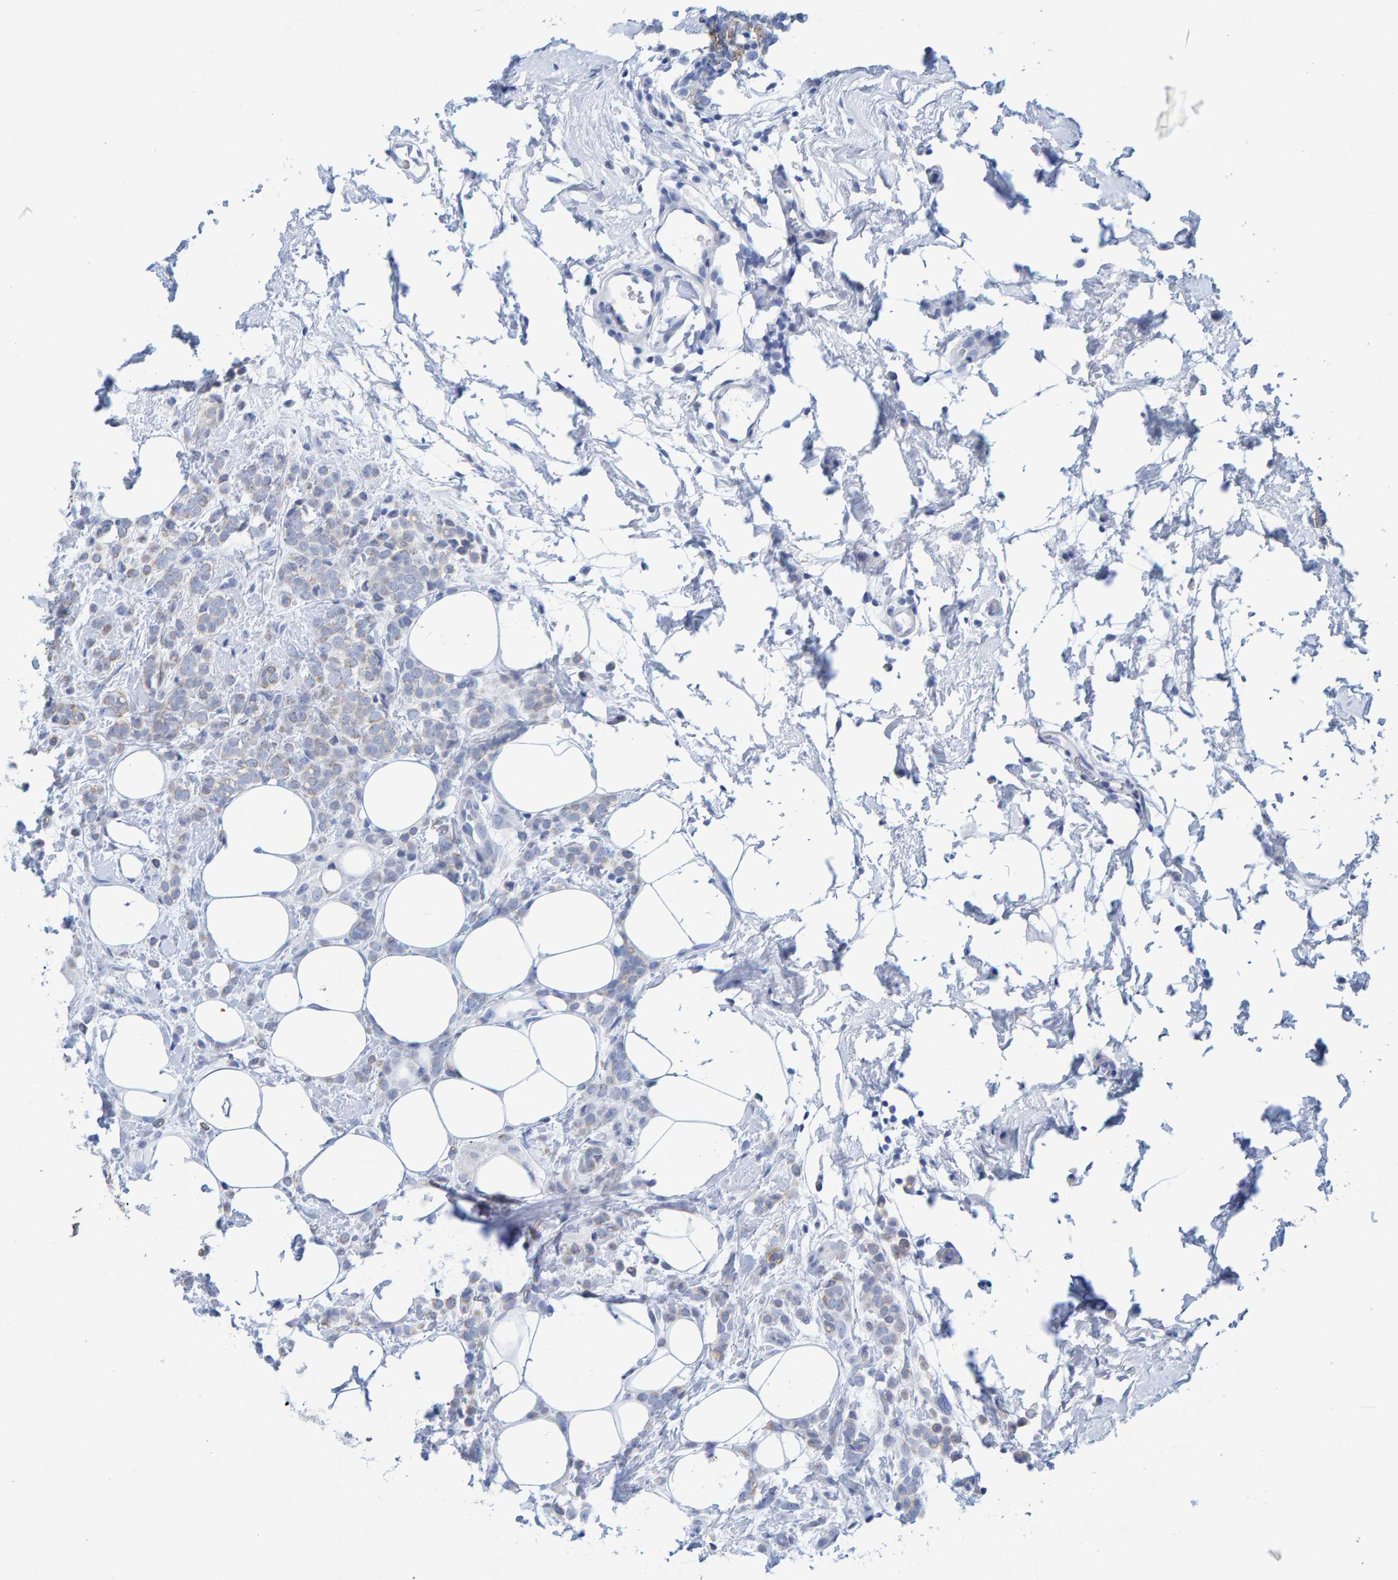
{"staining": {"intensity": "moderate", "quantity": "25%-75%", "location": "cytoplasmic/membranous"}, "tissue": "breast cancer", "cell_type": "Tumor cells", "image_type": "cancer", "snomed": [{"axis": "morphology", "description": "Lobular carcinoma"}, {"axis": "topography", "description": "Breast"}], "caption": "Immunohistochemistry staining of breast cancer, which displays medium levels of moderate cytoplasmic/membranous positivity in about 25%-75% of tumor cells indicating moderate cytoplasmic/membranous protein positivity. The staining was performed using DAB (brown) for protein detection and nuclei were counterstained in hematoxylin (blue).", "gene": "JAKMIP3", "patient": {"sex": "female", "age": 50}}